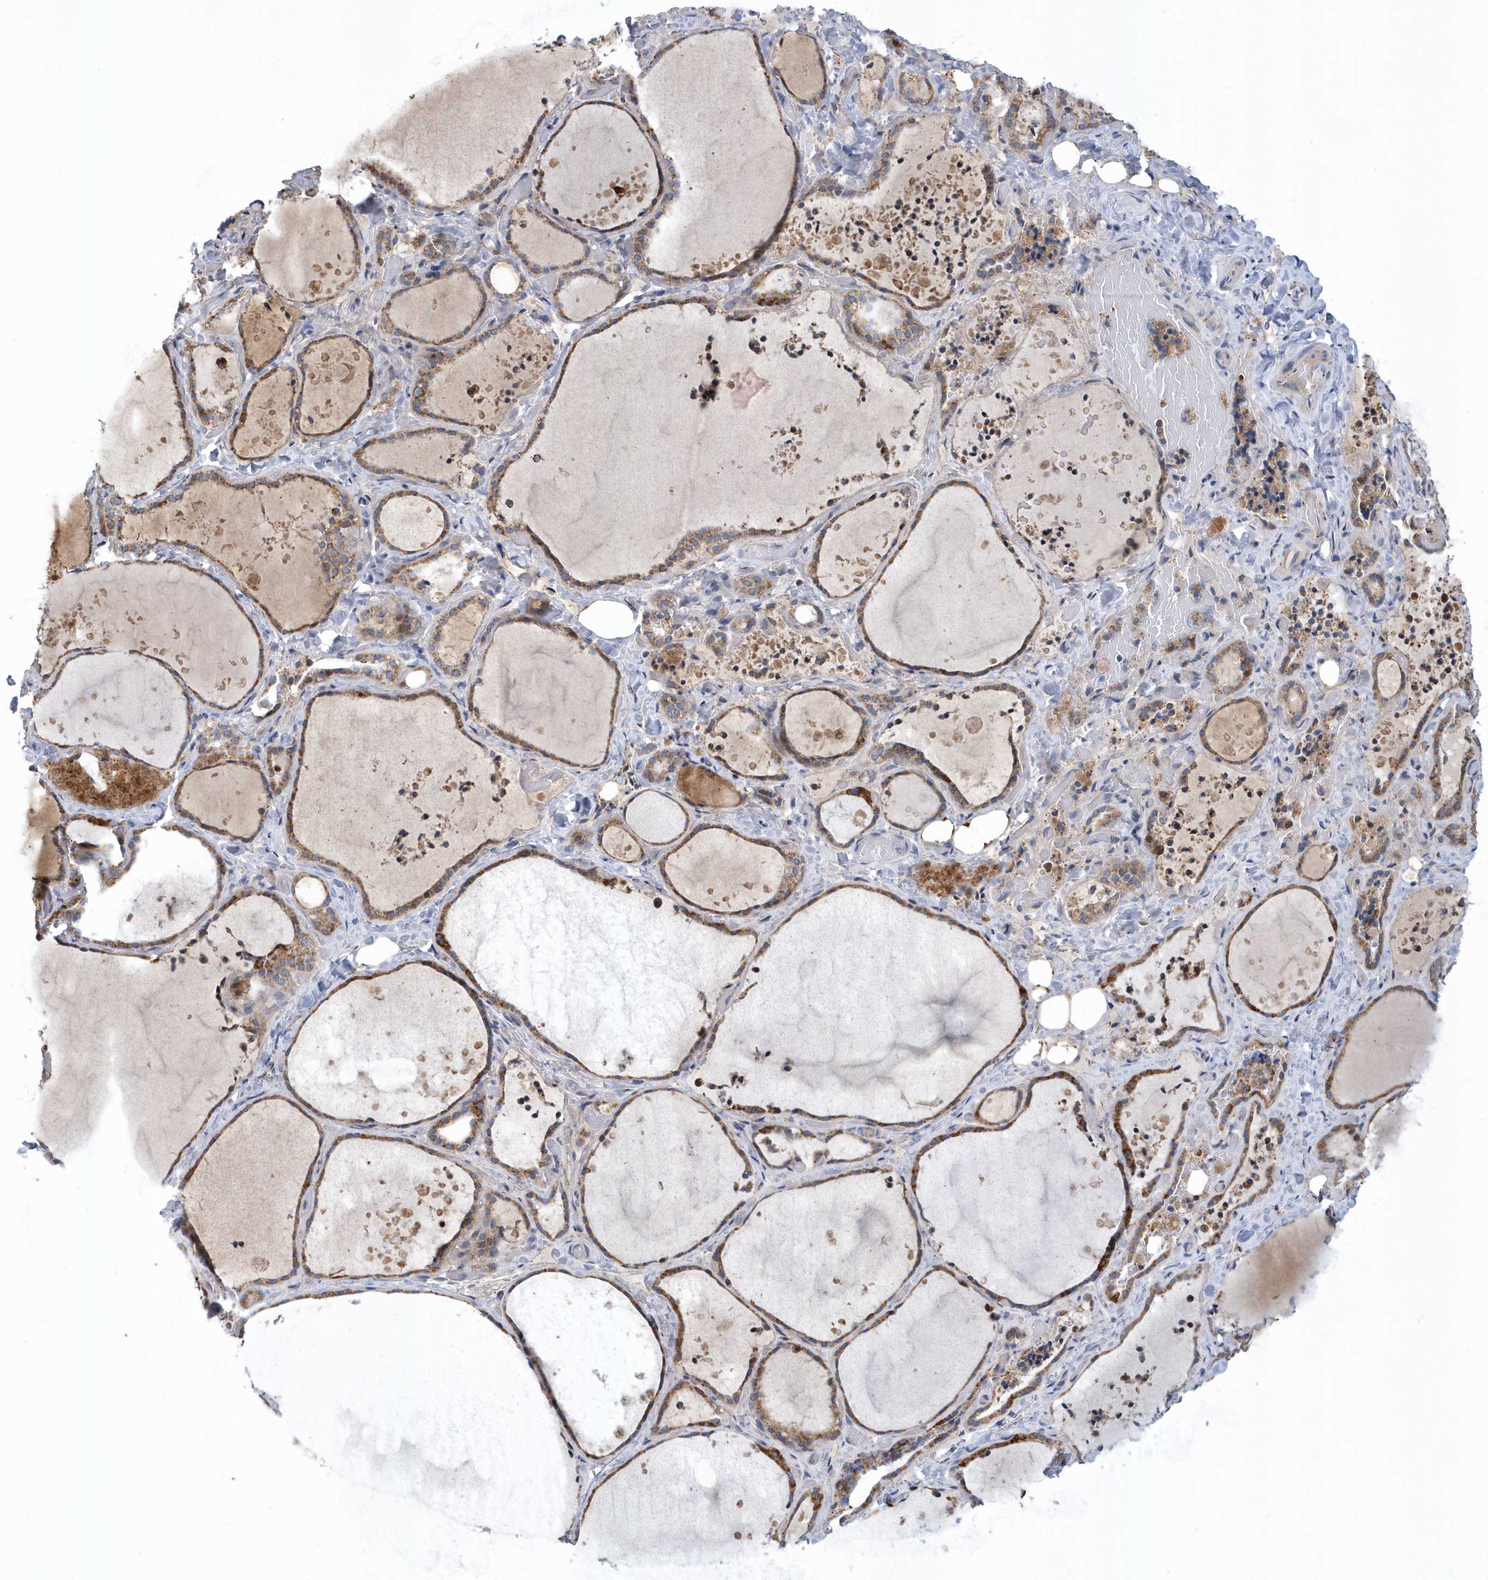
{"staining": {"intensity": "moderate", "quantity": ">75%", "location": "cytoplasmic/membranous"}, "tissue": "thyroid gland", "cell_type": "Glandular cells", "image_type": "normal", "snomed": [{"axis": "morphology", "description": "Normal tissue, NOS"}, {"axis": "topography", "description": "Thyroid gland"}], "caption": "Protein expression analysis of unremarkable human thyroid gland reveals moderate cytoplasmic/membranous positivity in approximately >75% of glandular cells. The protein is shown in brown color, while the nuclei are stained blue.", "gene": "VWA5B2", "patient": {"sex": "female", "age": 44}}